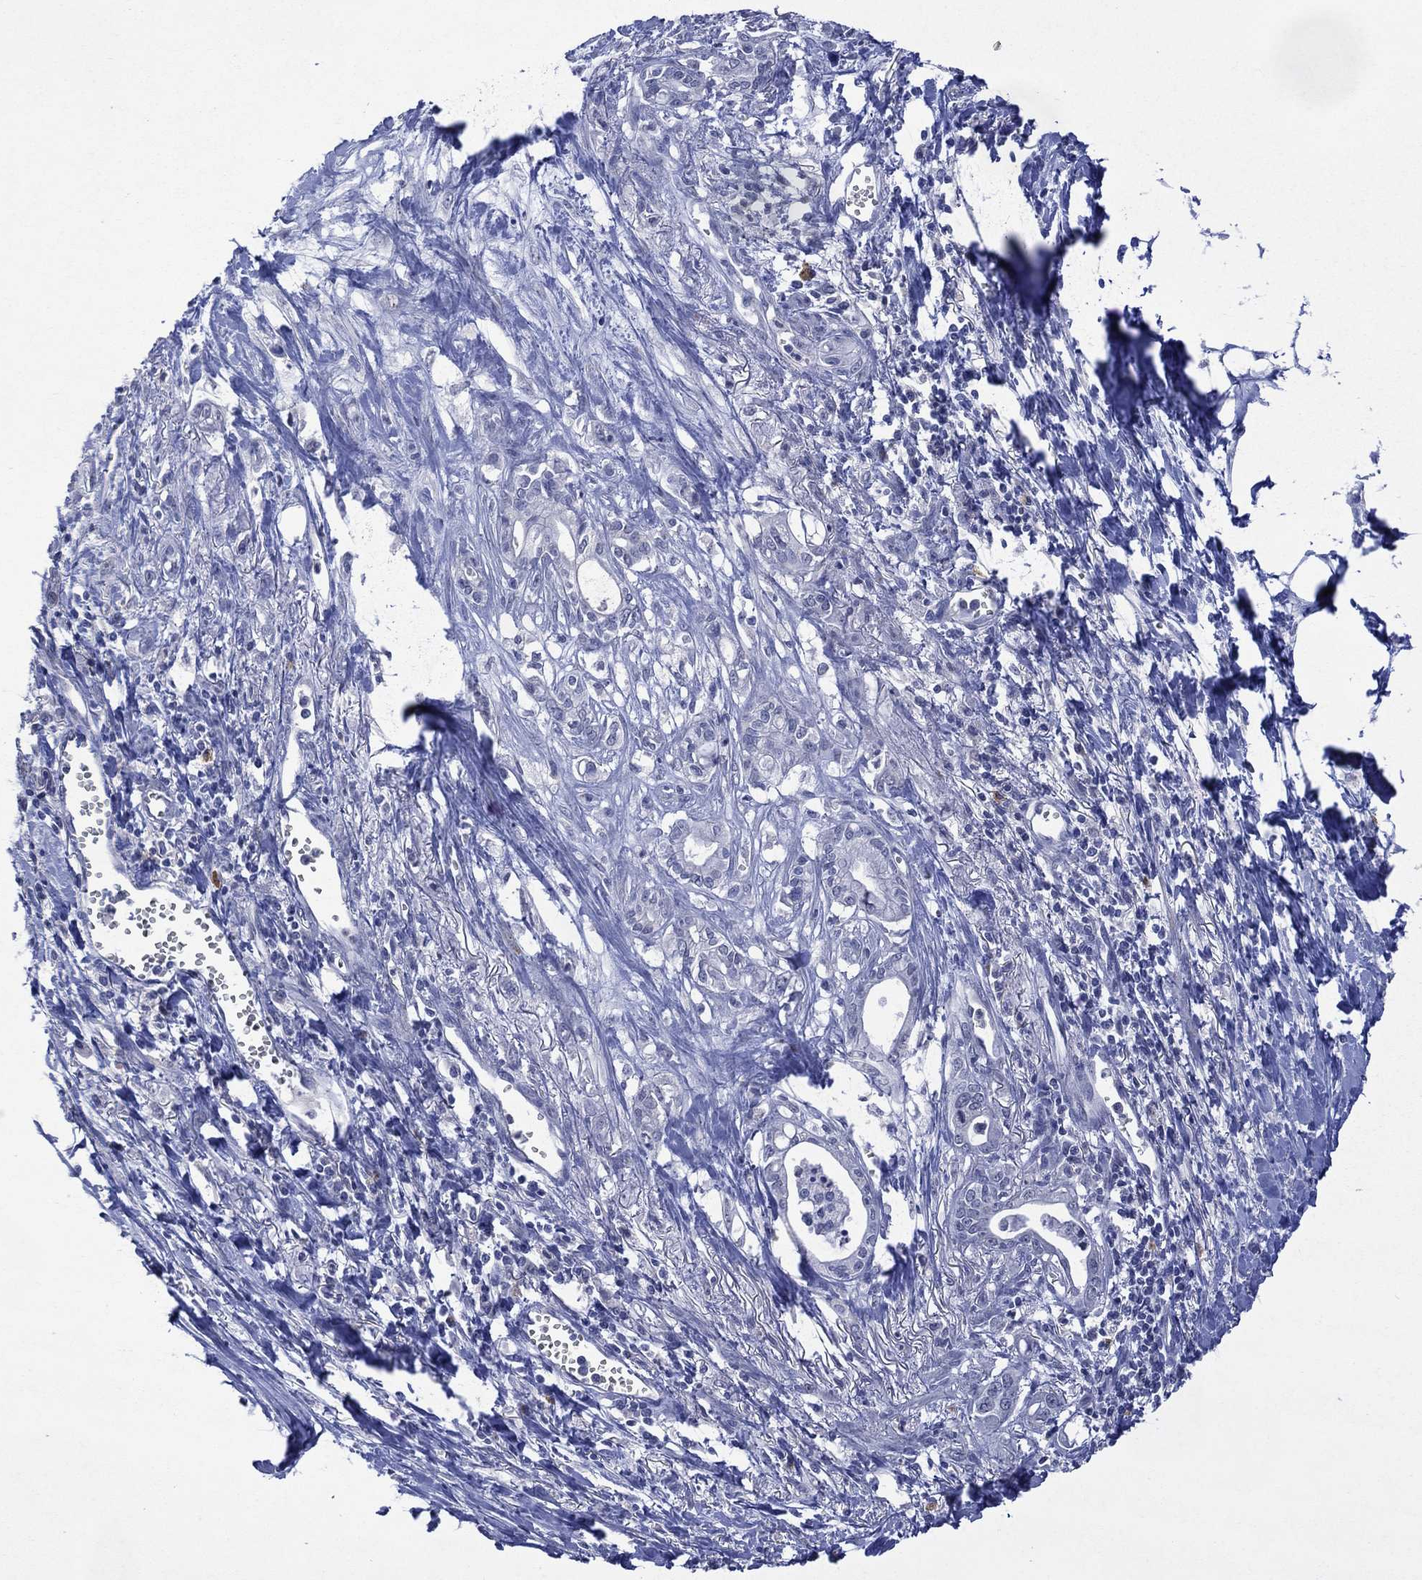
{"staining": {"intensity": "negative", "quantity": "none", "location": "none"}, "tissue": "pancreatic cancer", "cell_type": "Tumor cells", "image_type": "cancer", "snomed": [{"axis": "morphology", "description": "Adenocarcinoma, NOS"}, {"axis": "topography", "description": "Pancreas"}], "caption": "Micrograph shows no protein expression in tumor cells of pancreatic cancer tissue.", "gene": "ASB10", "patient": {"sex": "male", "age": 71}}